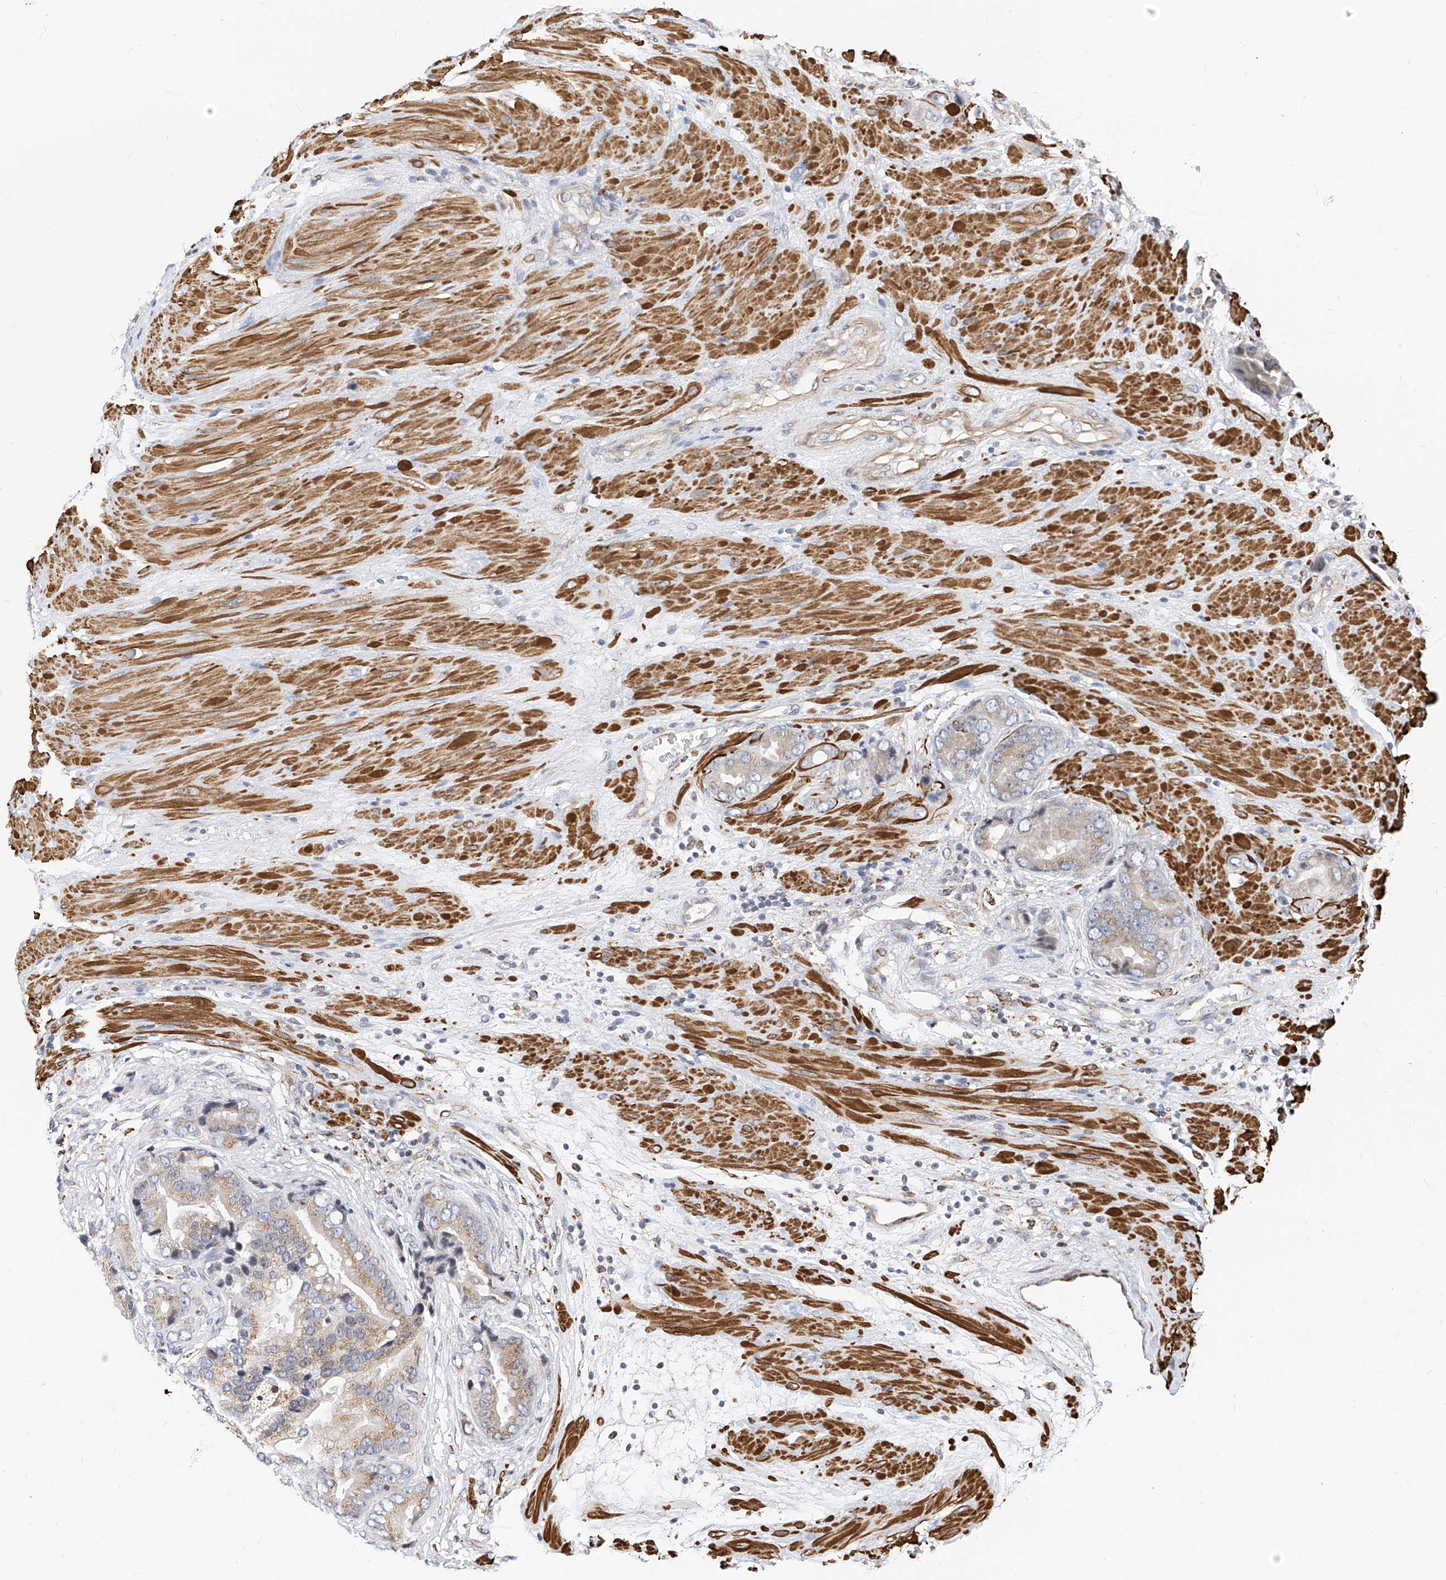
{"staining": {"intensity": "weak", "quantity": ">75%", "location": "cytoplasmic/membranous"}, "tissue": "prostate cancer", "cell_type": "Tumor cells", "image_type": "cancer", "snomed": [{"axis": "morphology", "description": "Adenocarcinoma, High grade"}, {"axis": "topography", "description": "Prostate"}], "caption": "Protein analysis of prostate cancer (high-grade adenocarcinoma) tissue shows weak cytoplasmic/membranous expression in approximately >75% of tumor cells.", "gene": "TTLL8", "patient": {"sex": "male", "age": 70}}